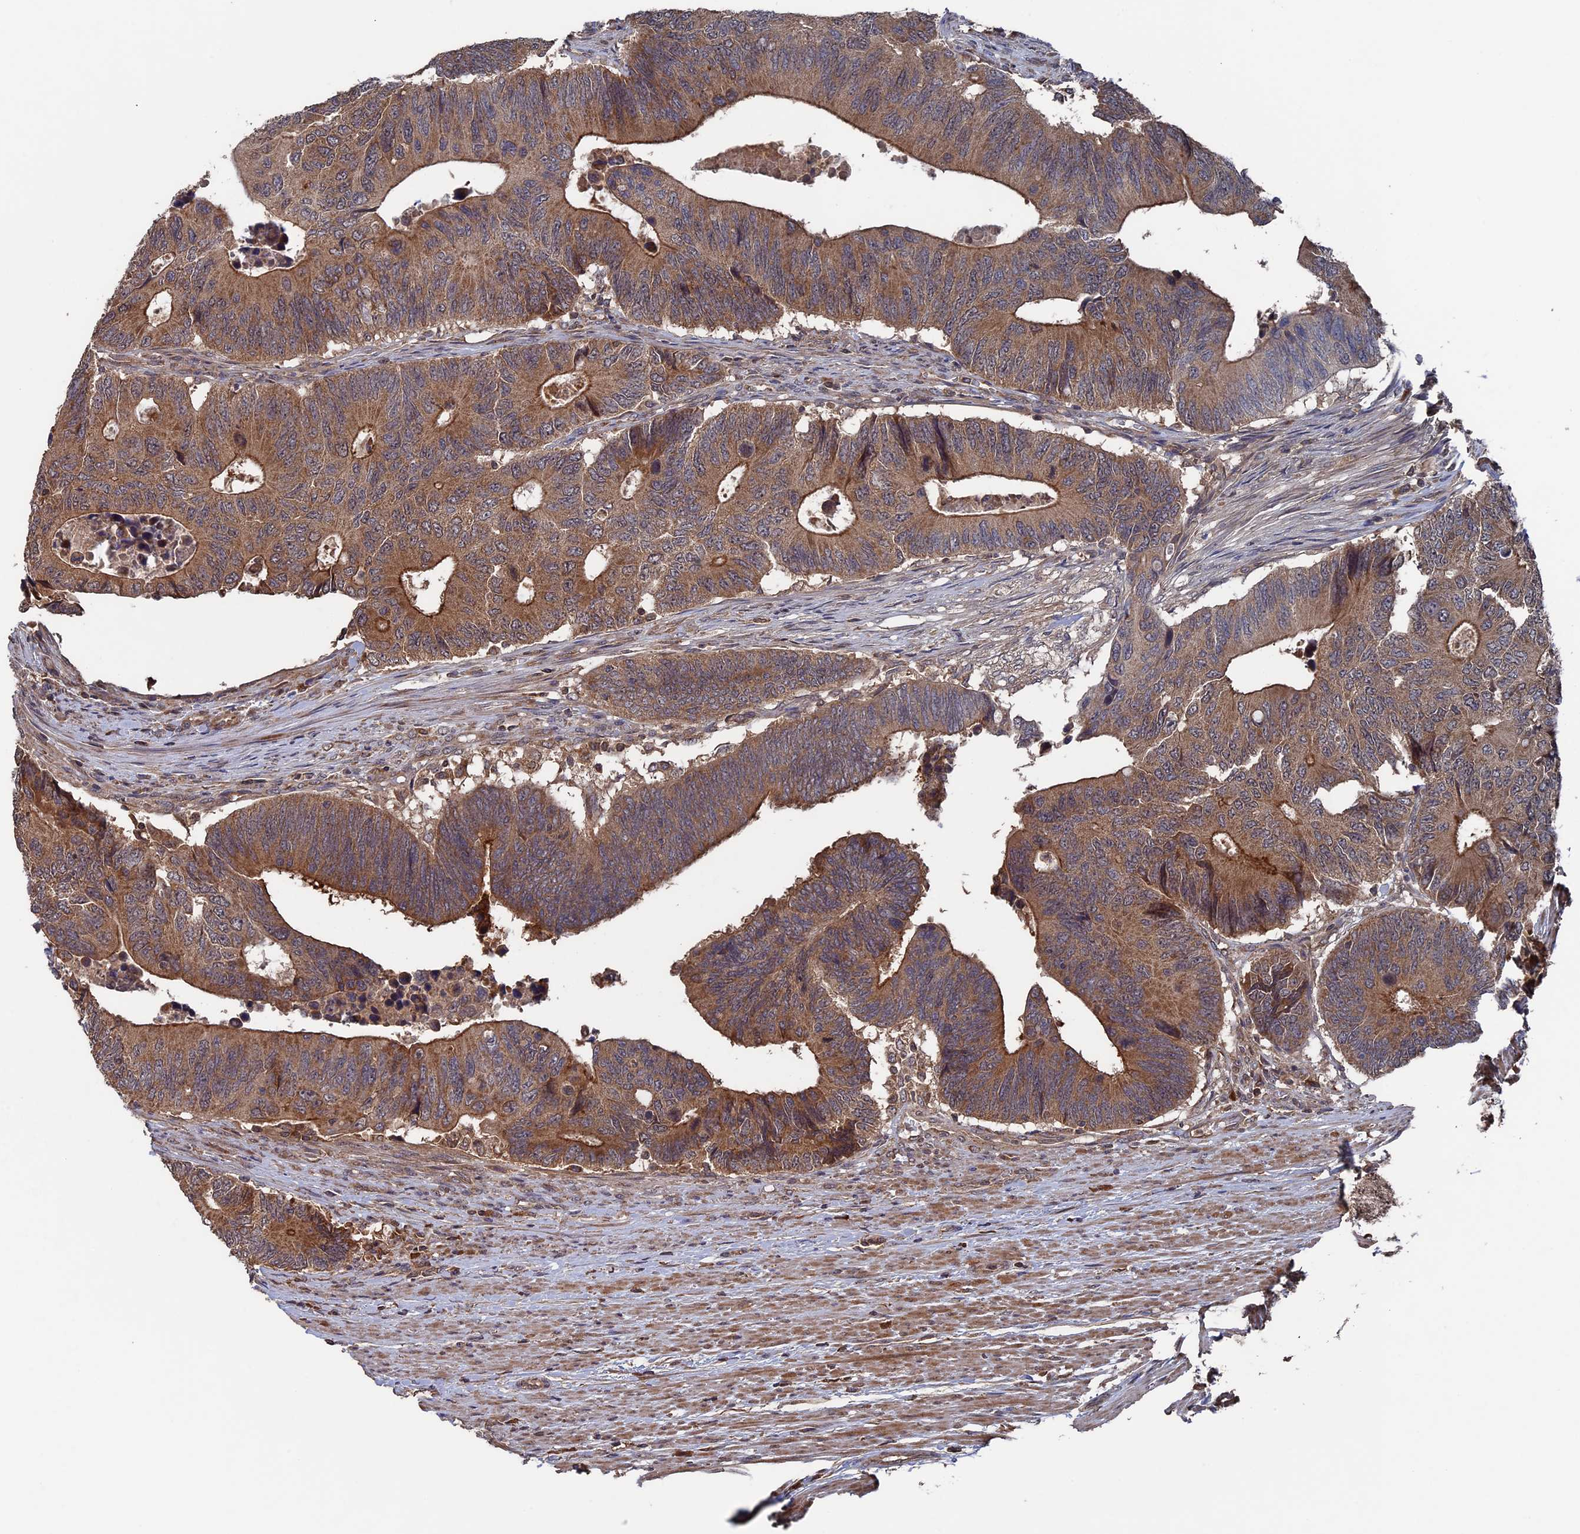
{"staining": {"intensity": "moderate", "quantity": ">75%", "location": "cytoplasmic/membranous"}, "tissue": "colorectal cancer", "cell_type": "Tumor cells", "image_type": "cancer", "snomed": [{"axis": "morphology", "description": "Adenocarcinoma, NOS"}, {"axis": "topography", "description": "Colon"}], "caption": "Immunohistochemistry of colorectal adenocarcinoma shows medium levels of moderate cytoplasmic/membranous positivity in about >75% of tumor cells.", "gene": "RAB15", "patient": {"sex": "male", "age": 87}}